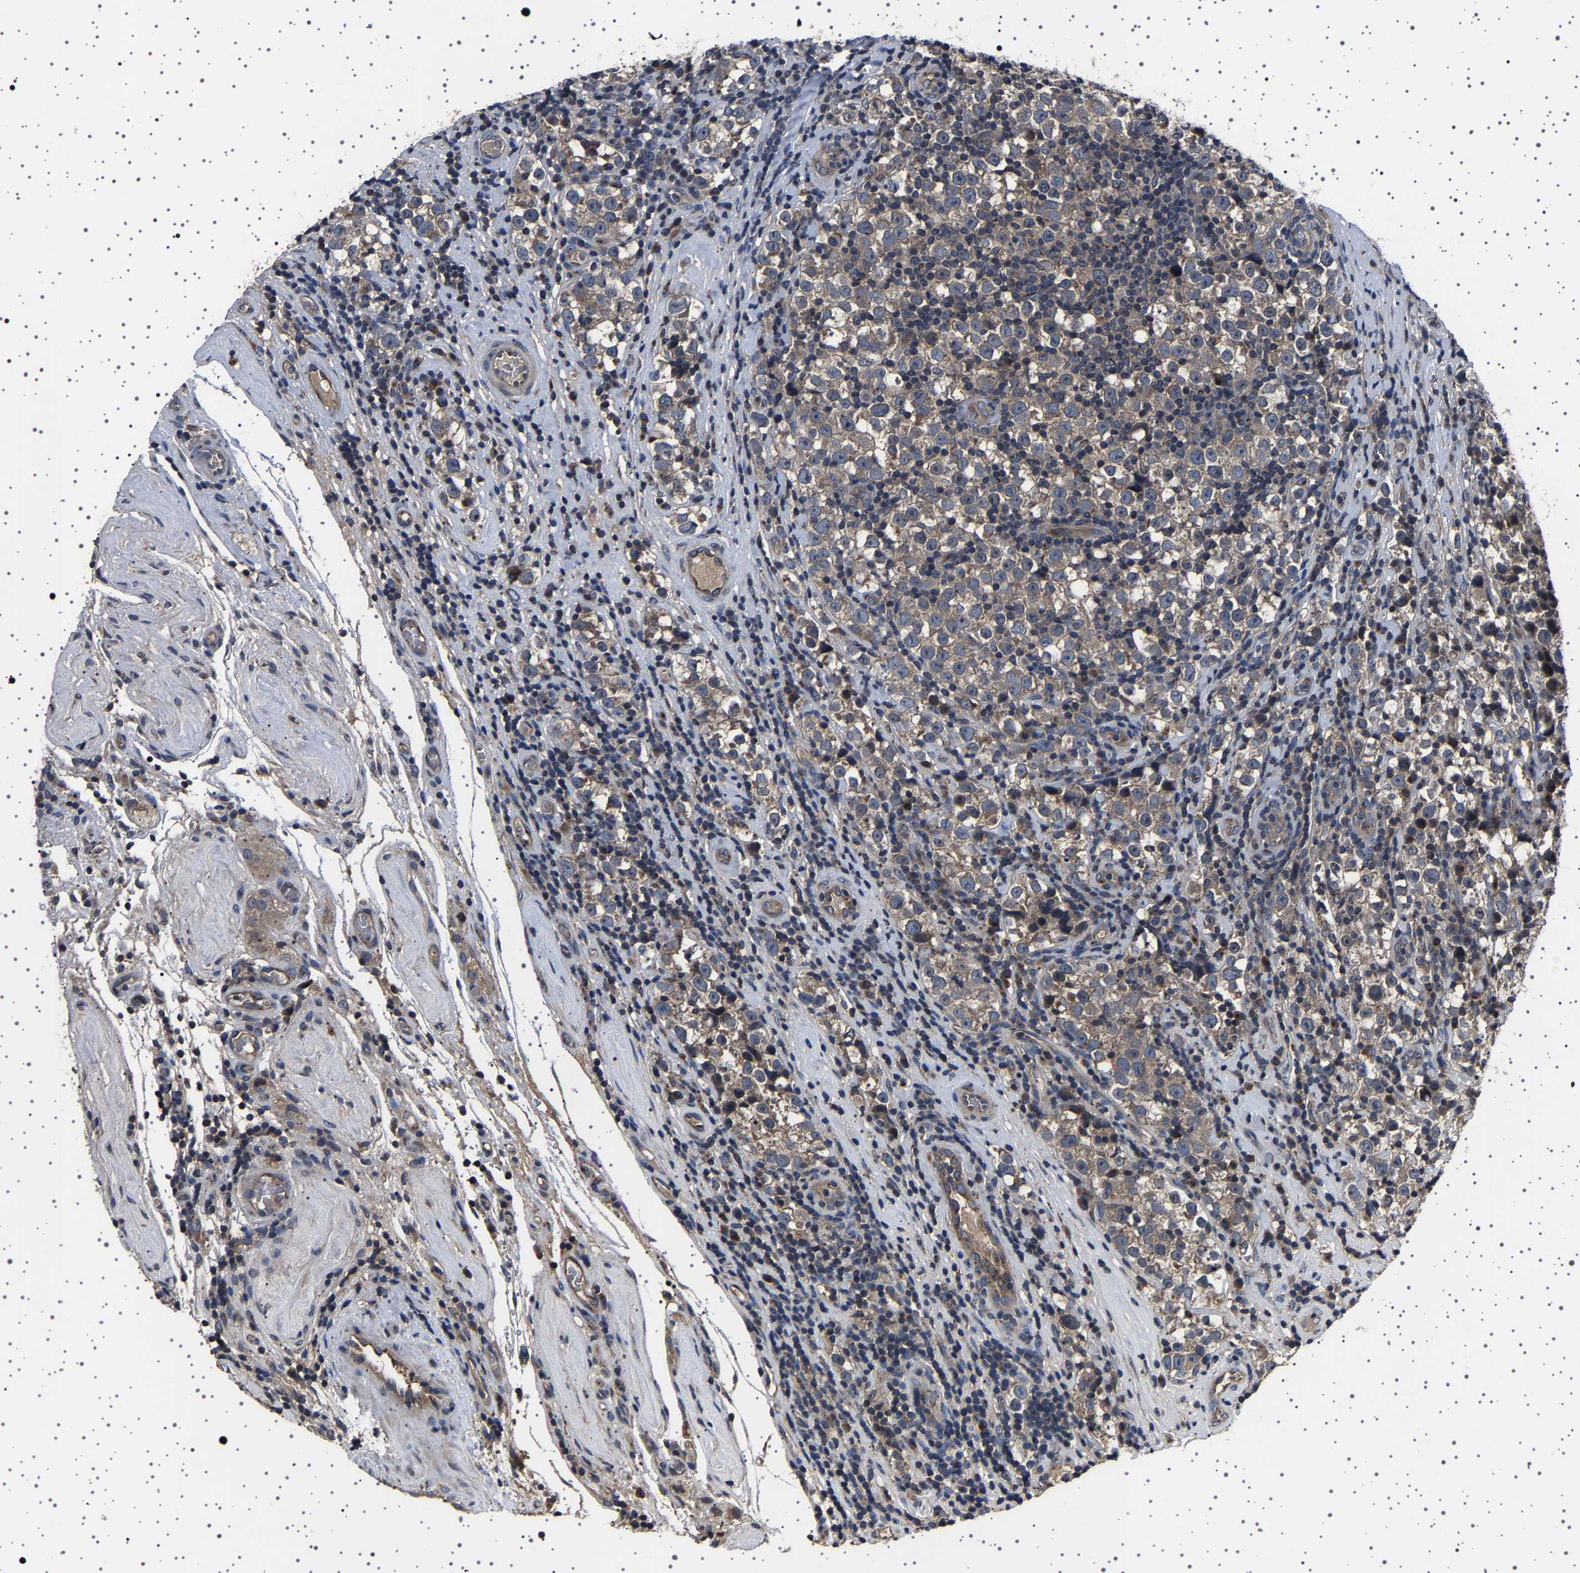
{"staining": {"intensity": "weak", "quantity": ">75%", "location": "cytoplasmic/membranous"}, "tissue": "testis cancer", "cell_type": "Tumor cells", "image_type": "cancer", "snomed": [{"axis": "morphology", "description": "Normal tissue, NOS"}, {"axis": "morphology", "description": "Seminoma, NOS"}, {"axis": "topography", "description": "Testis"}], "caption": "Immunohistochemical staining of testis cancer (seminoma) demonstrates low levels of weak cytoplasmic/membranous staining in approximately >75% of tumor cells. Nuclei are stained in blue.", "gene": "NCKAP1", "patient": {"sex": "male", "age": 43}}